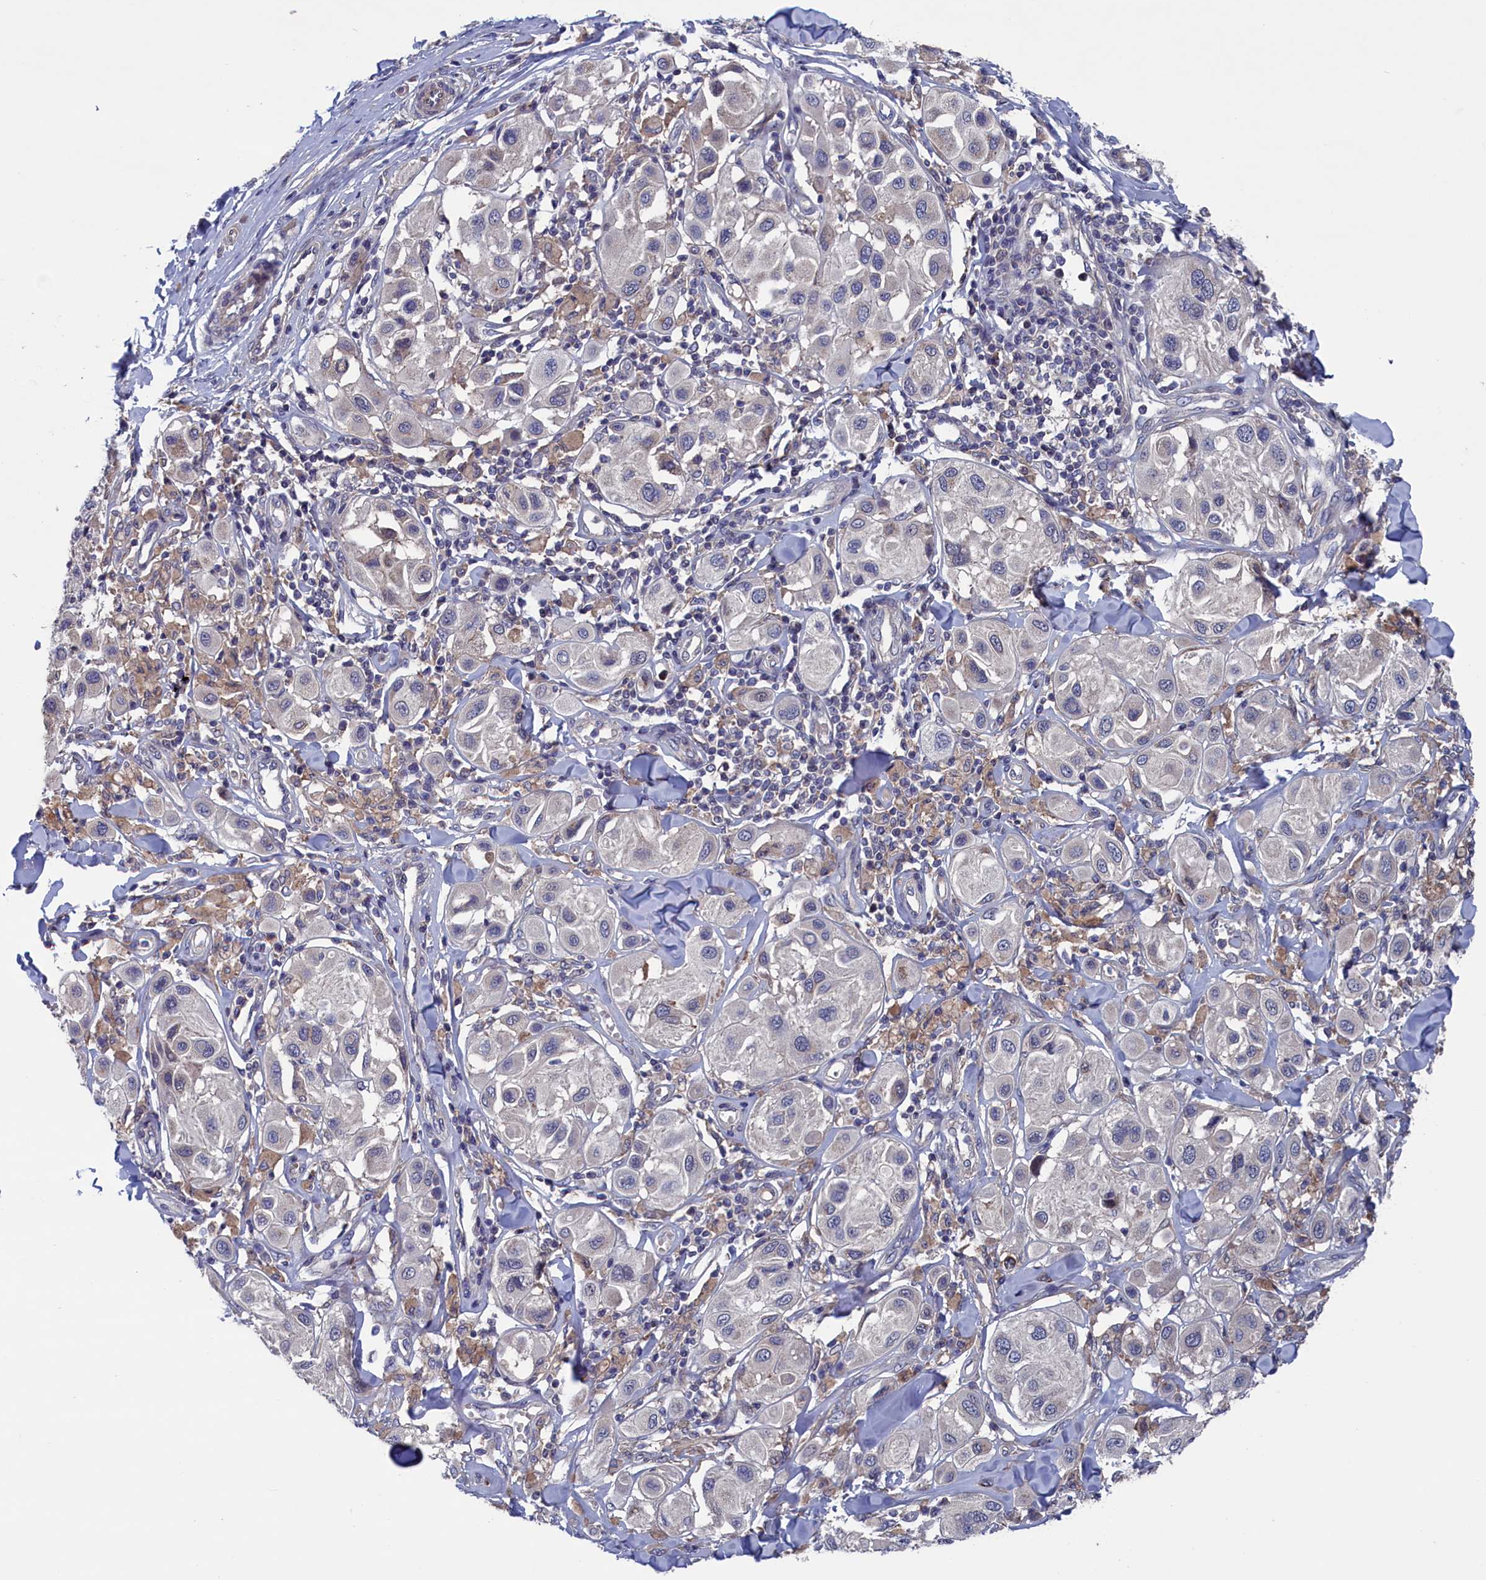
{"staining": {"intensity": "negative", "quantity": "none", "location": "none"}, "tissue": "melanoma", "cell_type": "Tumor cells", "image_type": "cancer", "snomed": [{"axis": "morphology", "description": "Malignant melanoma, Metastatic site"}, {"axis": "topography", "description": "Skin"}], "caption": "Tumor cells are negative for protein expression in human melanoma. The staining is performed using DAB (3,3'-diaminobenzidine) brown chromogen with nuclei counter-stained in using hematoxylin.", "gene": "SPATA13", "patient": {"sex": "male", "age": 41}}